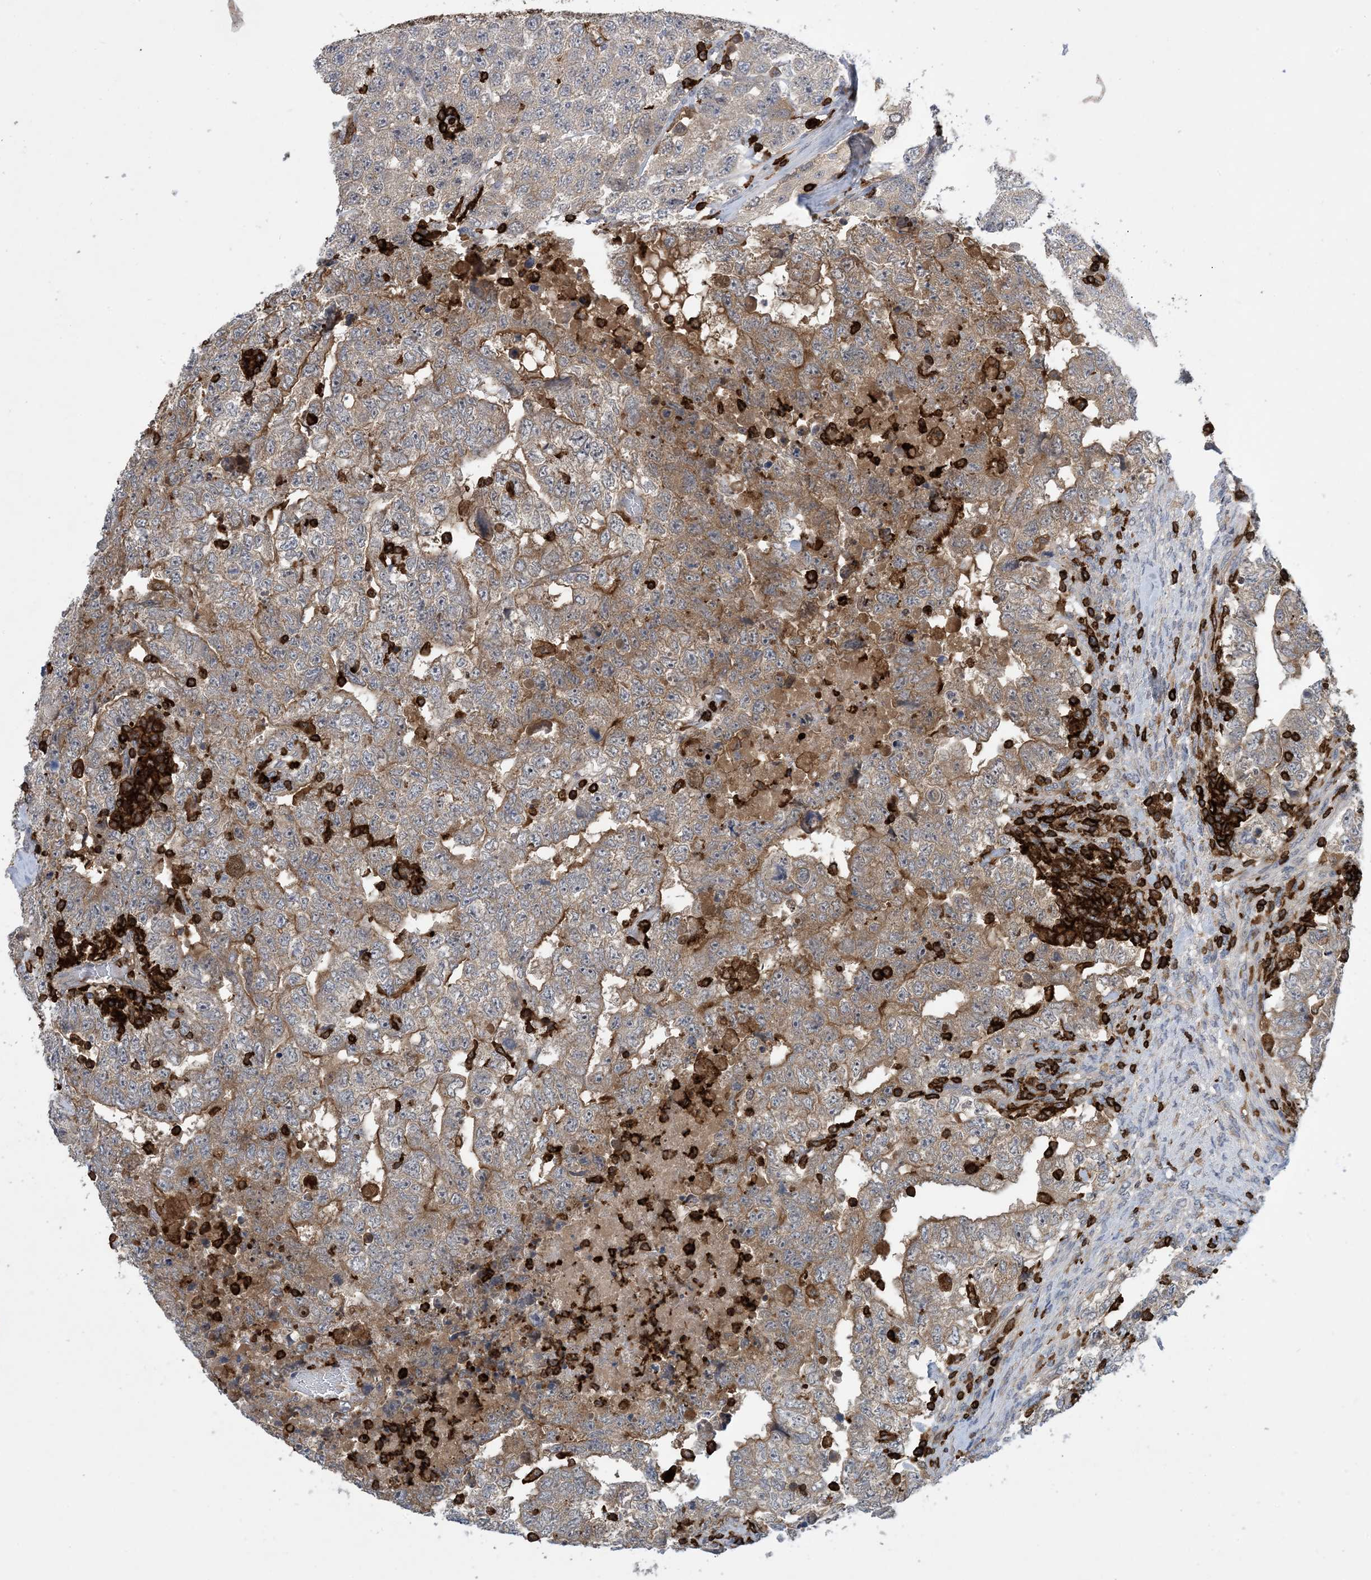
{"staining": {"intensity": "moderate", "quantity": ">75%", "location": "cytoplasmic/membranous"}, "tissue": "testis cancer", "cell_type": "Tumor cells", "image_type": "cancer", "snomed": [{"axis": "morphology", "description": "Carcinoma, Embryonal, NOS"}, {"axis": "topography", "description": "Testis"}], "caption": "IHC histopathology image of human testis cancer stained for a protein (brown), which reveals medium levels of moderate cytoplasmic/membranous staining in approximately >75% of tumor cells.", "gene": "AK9", "patient": {"sex": "male", "age": 36}}